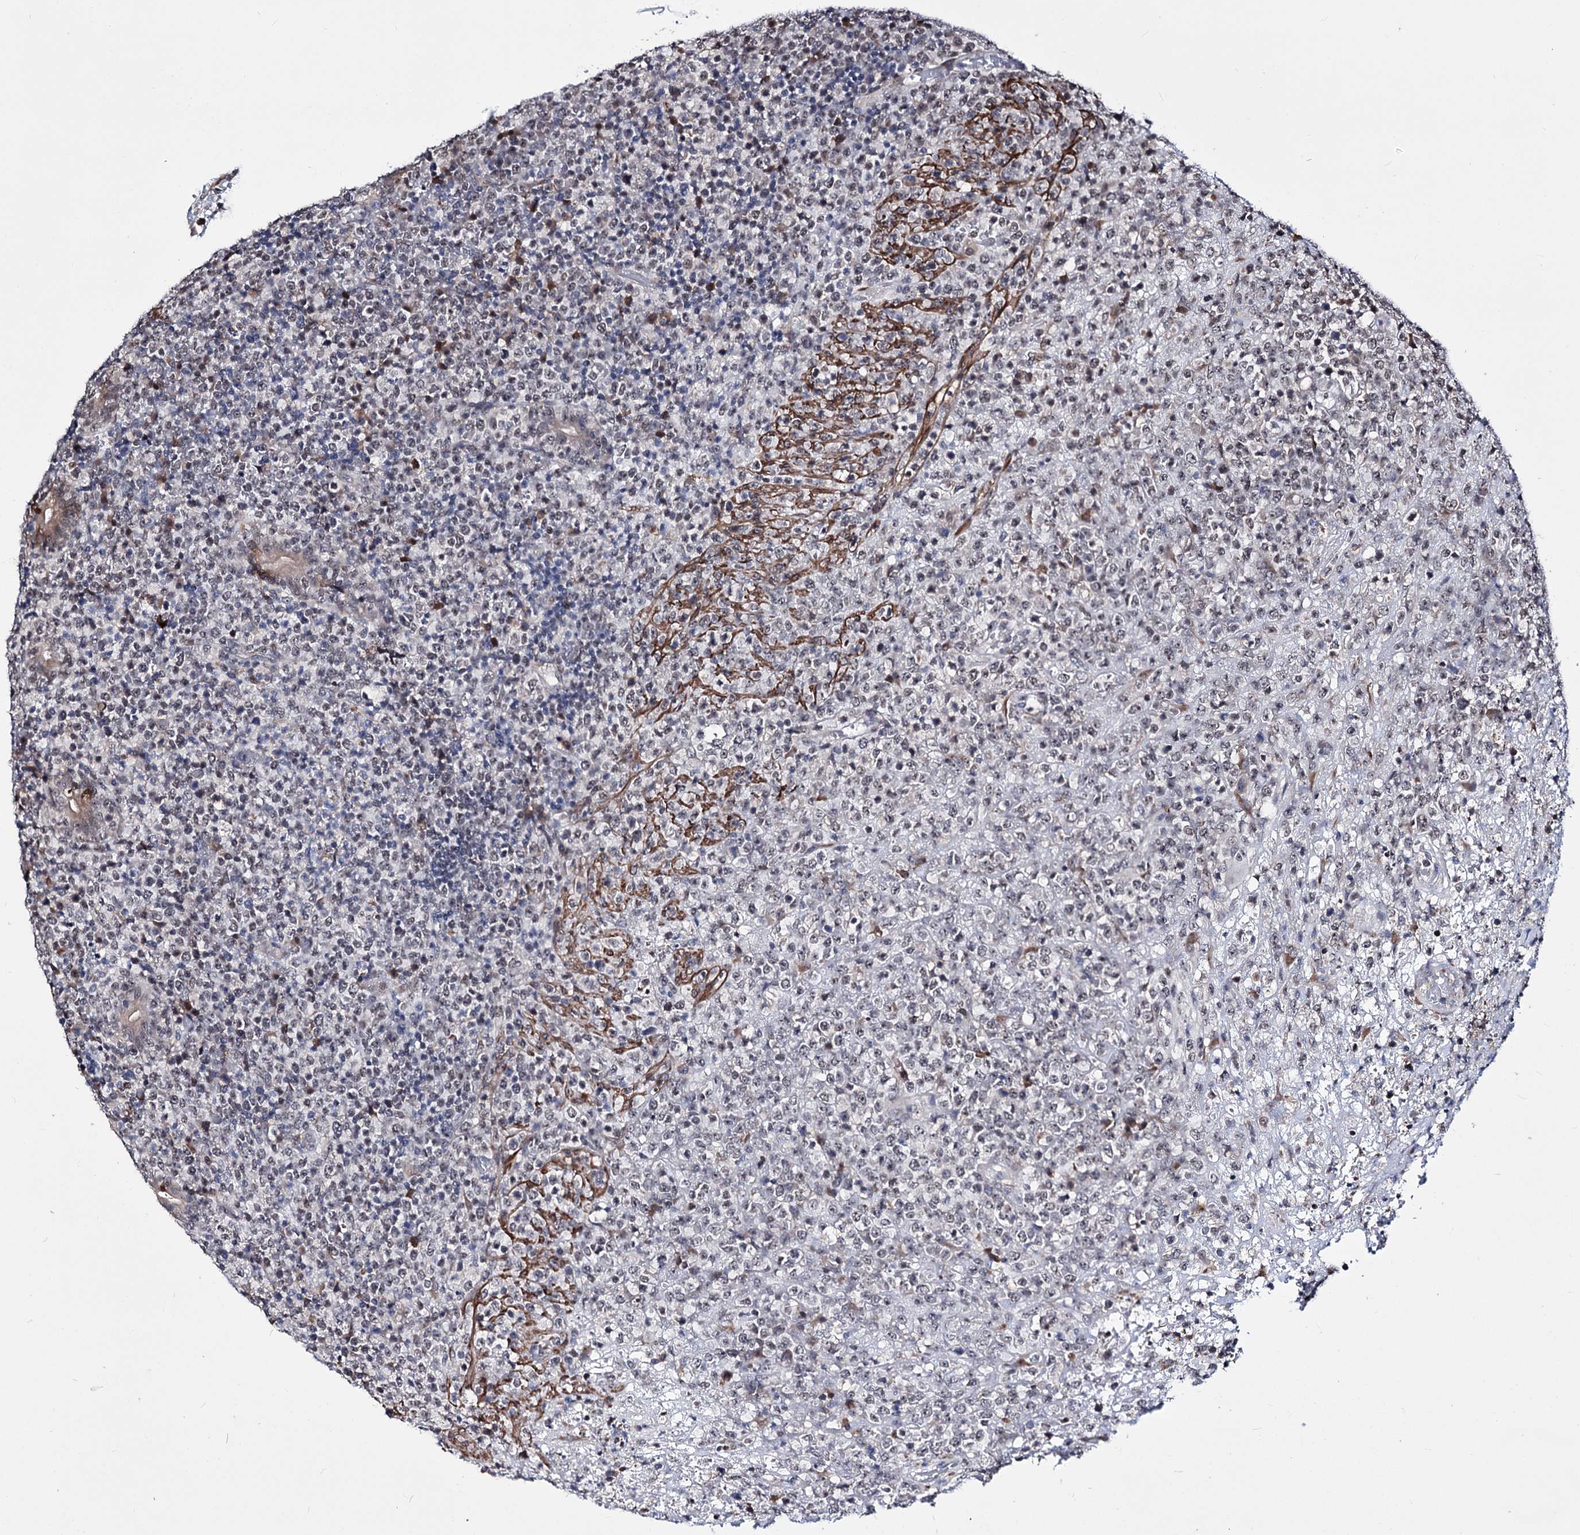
{"staining": {"intensity": "negative", "quantity": "none", "location": "none"}, "tissue": "lymphoma", "cell_type": "Tumor cells", "image_type": "cancer", "snomed": [{"axis": "morphology", "description": "Malignant lymphoma, non-Hodgkin's type, High grade"}, {"axis": "topography", "description": "Colon"}], "caption": "Lymphoma was stained to show a protein in brown. There is no significant expression in tumor cells.", "gene": "PPRC1", "patient": {"sex": "female", "age": 53}}